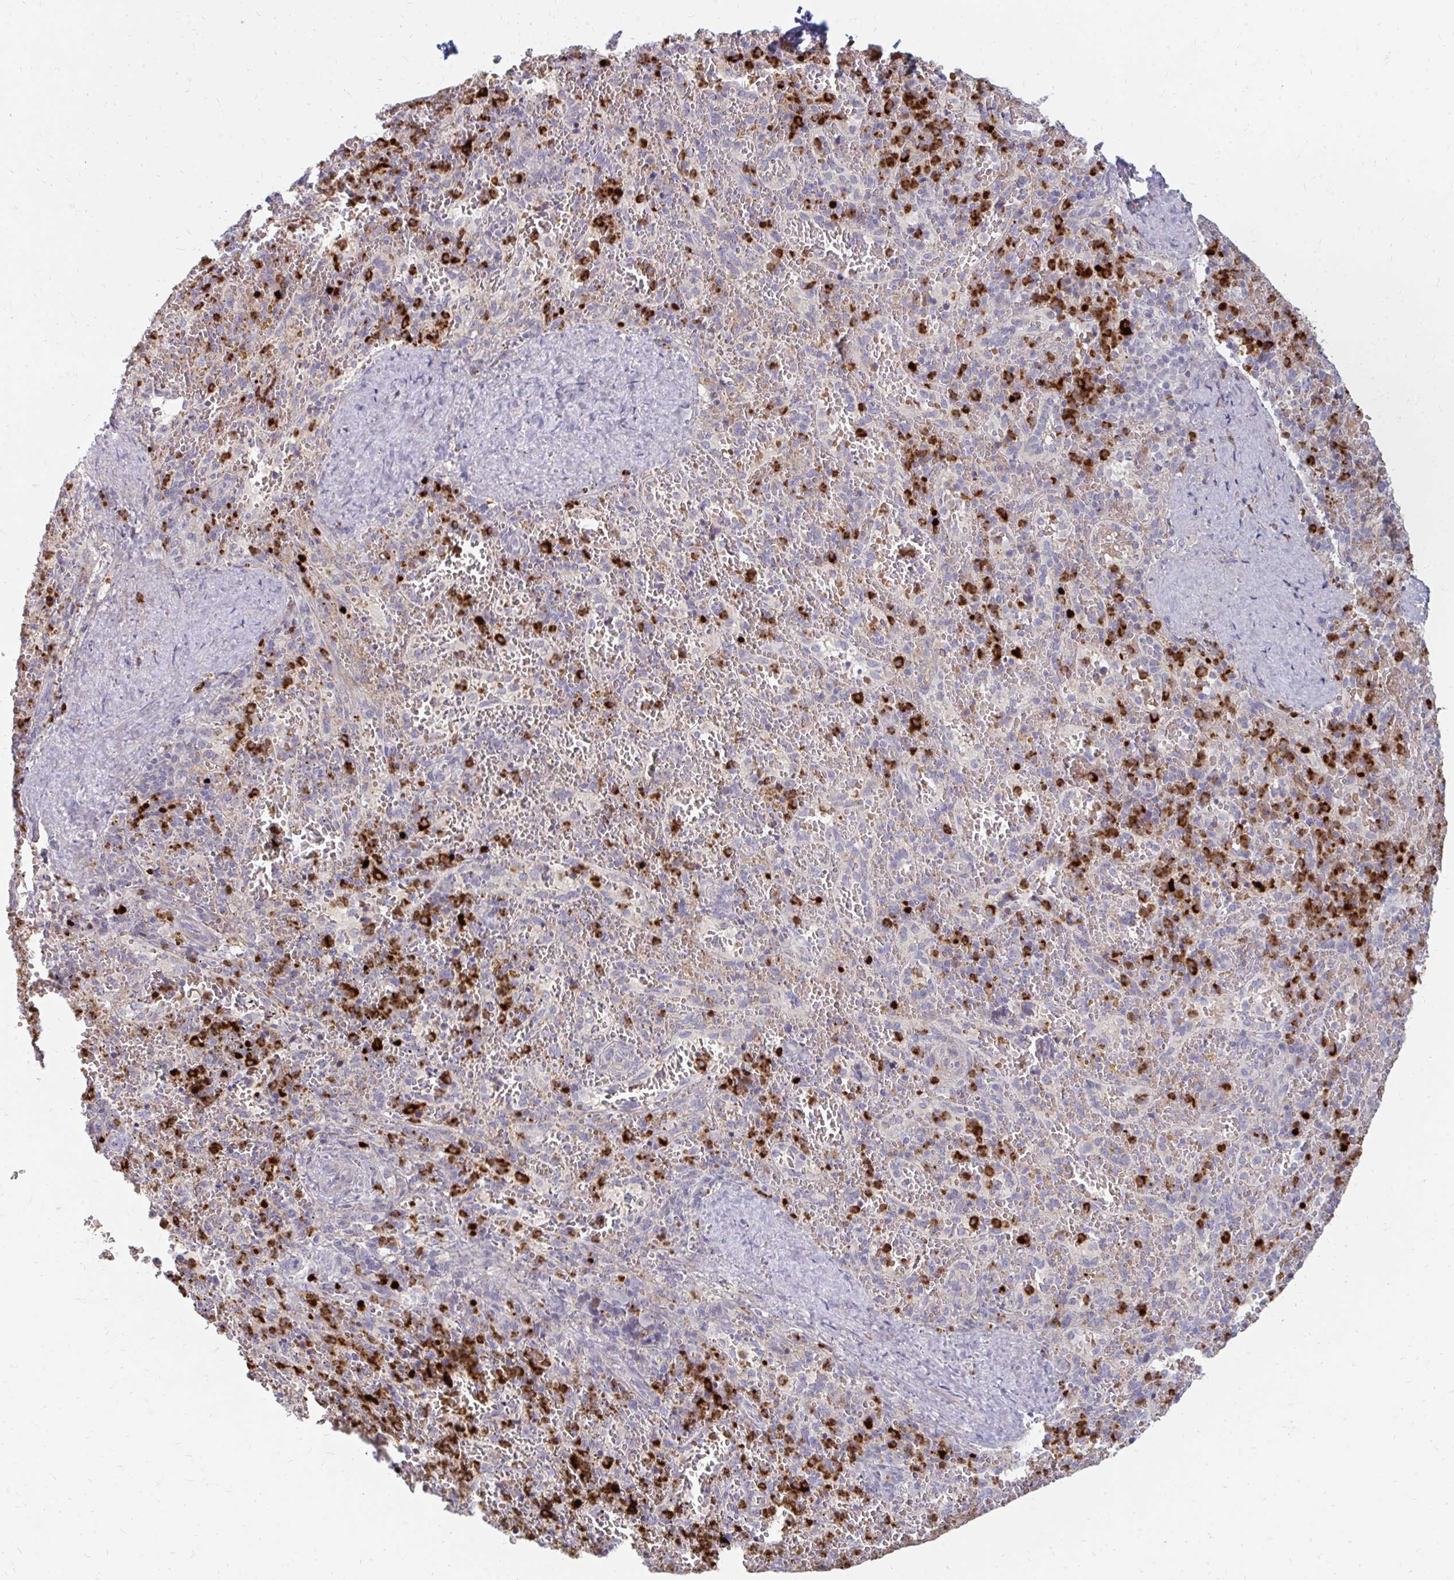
{"staining": {"intensity": "strong", "quantity": "25%-75%", "location": "cytoplasmic/membranous"}, "tissue": "spleen", "cell_type": "Cells in red pulp", "image_type": "normal", "snomed": [{"axis": "morphology", "description": "Normal tissue, NOS"}, {"axis": "topography", "description": "Spleen"}], "caption": "A high-resolution histopathology image shows immunohistochemistry (IHC) staining of normal spleen, which demonstrates strong cytoplasmic/membranous expression in about 25%-75% of cells in red pulp.", "gene": "RAB33A", "patient": {"sex": "female", "age": 50}}